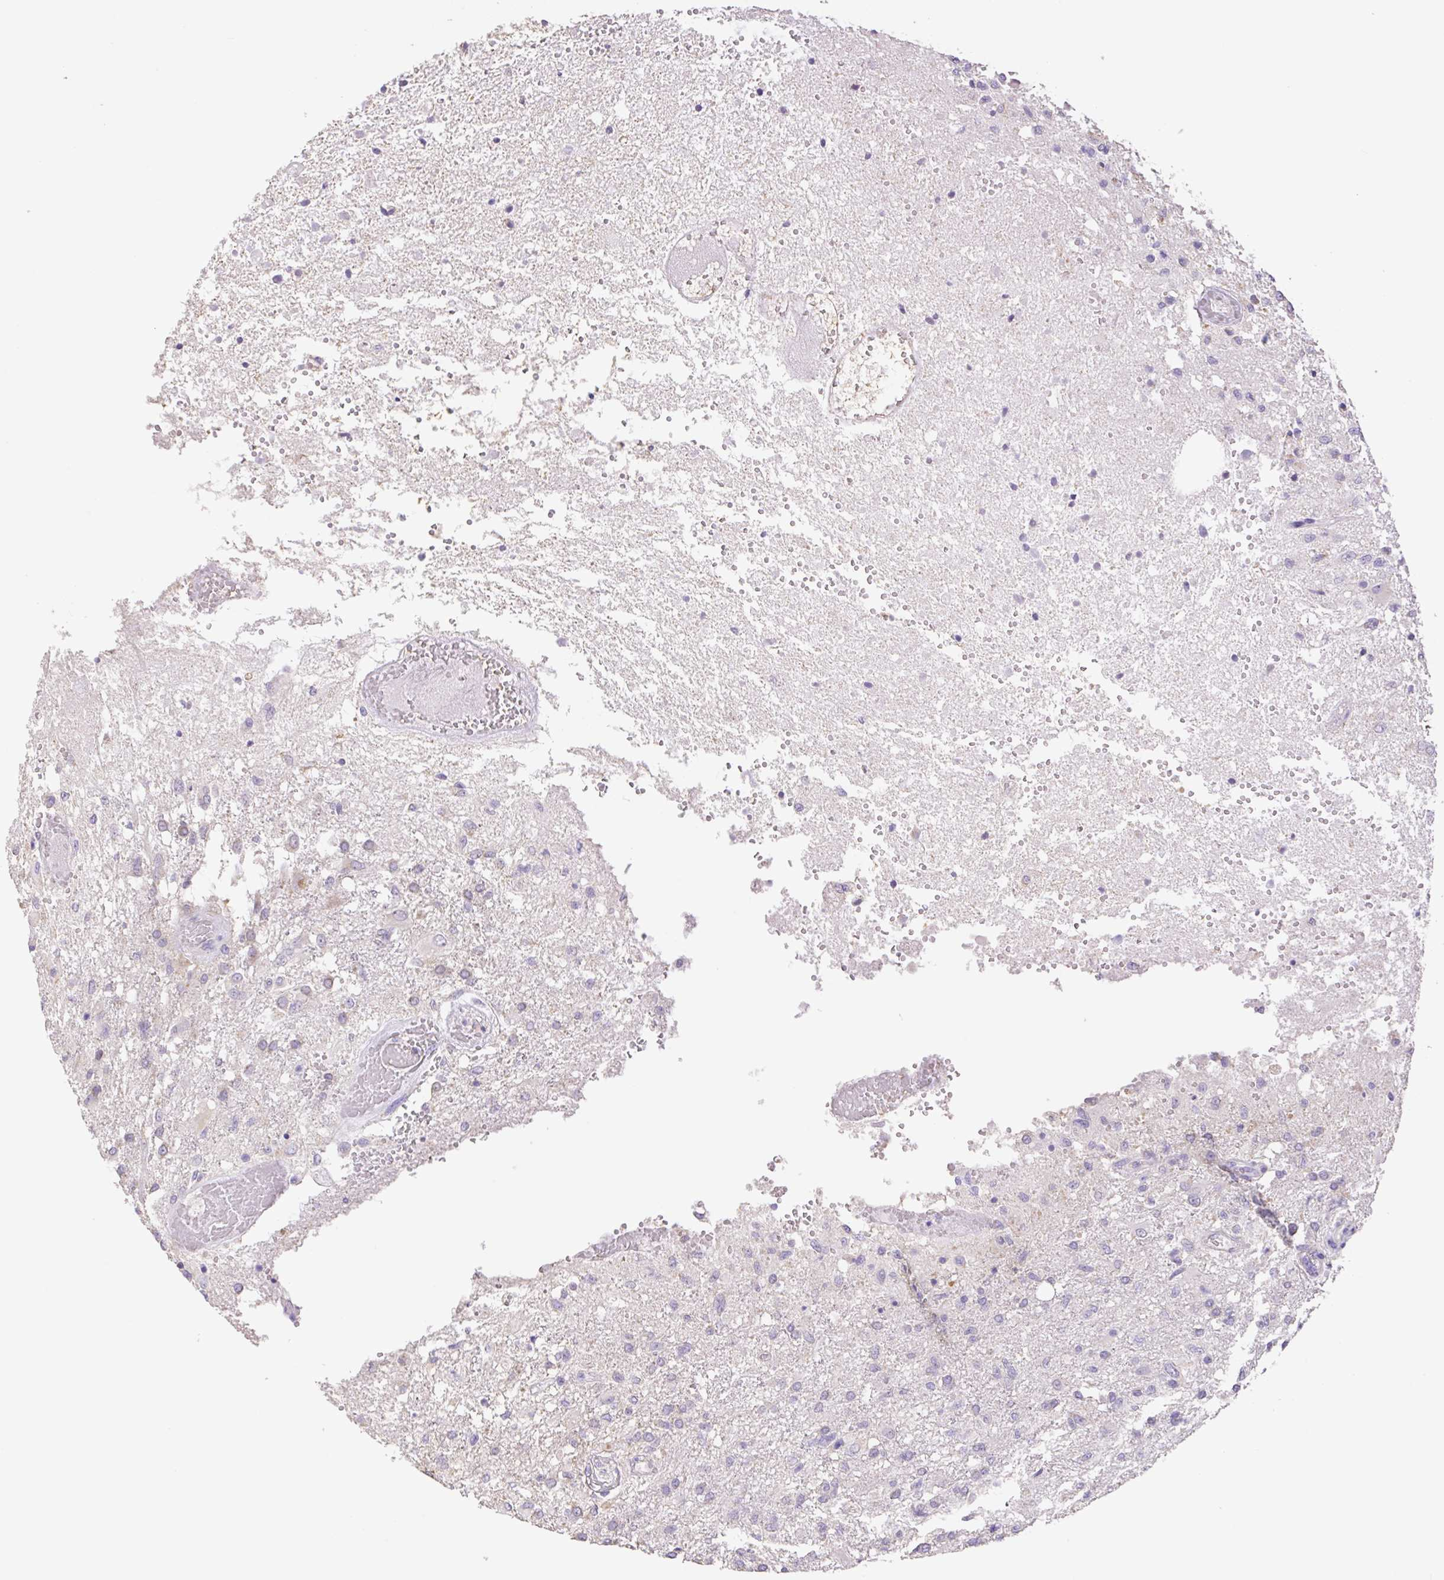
{"staining": {"intensity": "negative", "quantity": "none", "location": "none"}, "tissue": "glioma", "cell_type": "Tumor cells", "image_type": "cancer", "snomed": [{"axis": "morphology", "description": "Glioma, malignant, High grade"}, {"axis": "topography", "description": "Brain"}], "caption": "Immunohistochemistry (IHC) histopathology image of neoplastic tissue: malignant glioma (high-grade) stained with DAB shows no significant protein staining in tumor cells.", "gene": "COPZ2", "patient": {"sex": "female", "age": 74}}